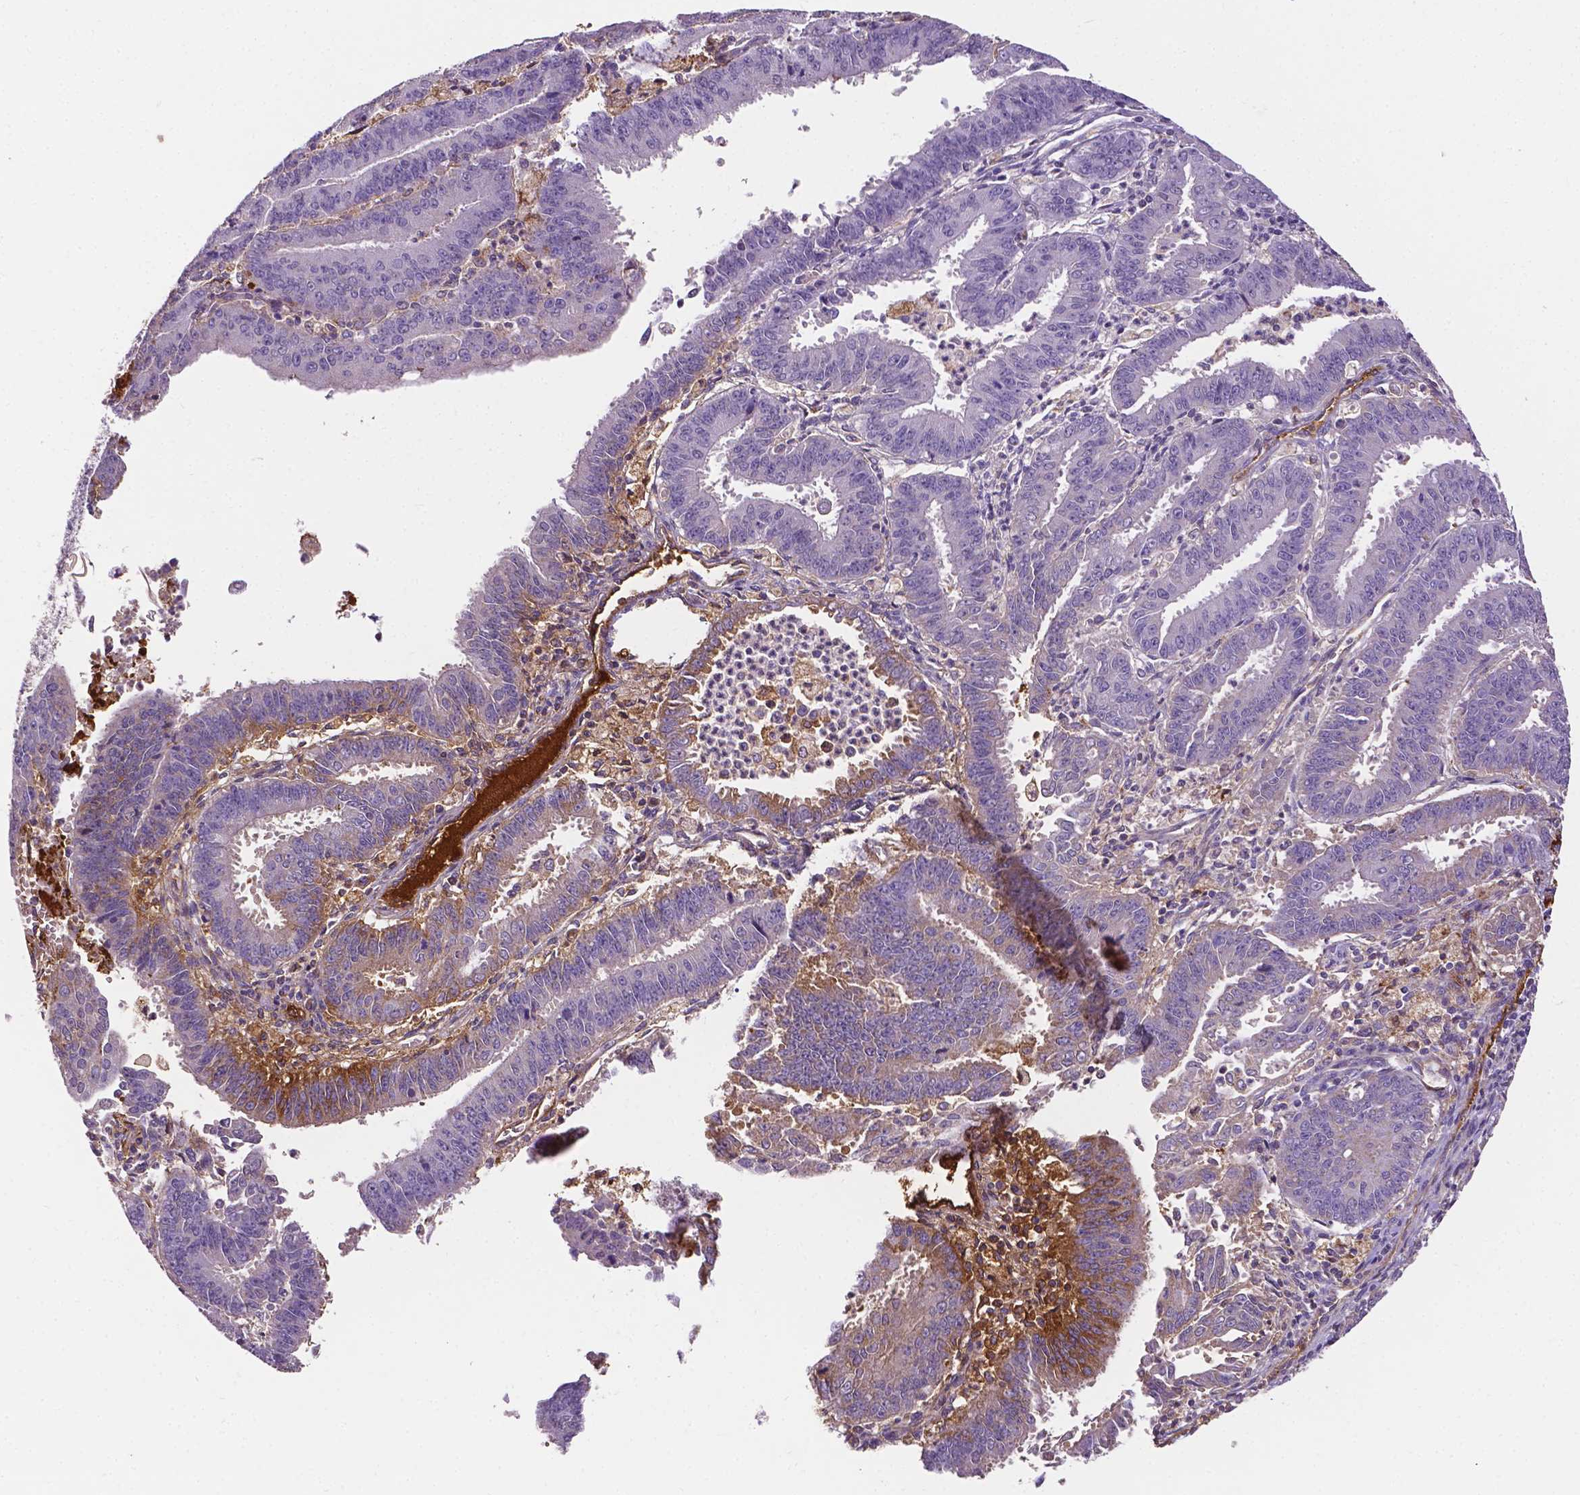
{"staining": {"intensity": "negative", "quantity": "none", "location": "none"}, "tissue": "endometrial cancer", "cell_type": "Tumor cells", "image_type": "cancer", "snomed": [{"axis": "morphology", "description": "Adenocarcinoma, NOS"}, {"axis": "topography", "description": "Endometrium"}], "caption": "A high-resolution histopathology image shows immunohistochemistry (IHC) staining of endometrial cancer, which reveals no significant positivity in tumor cells.", "gene": "APOE", "patient": {"sex": "female", "age": 73}}